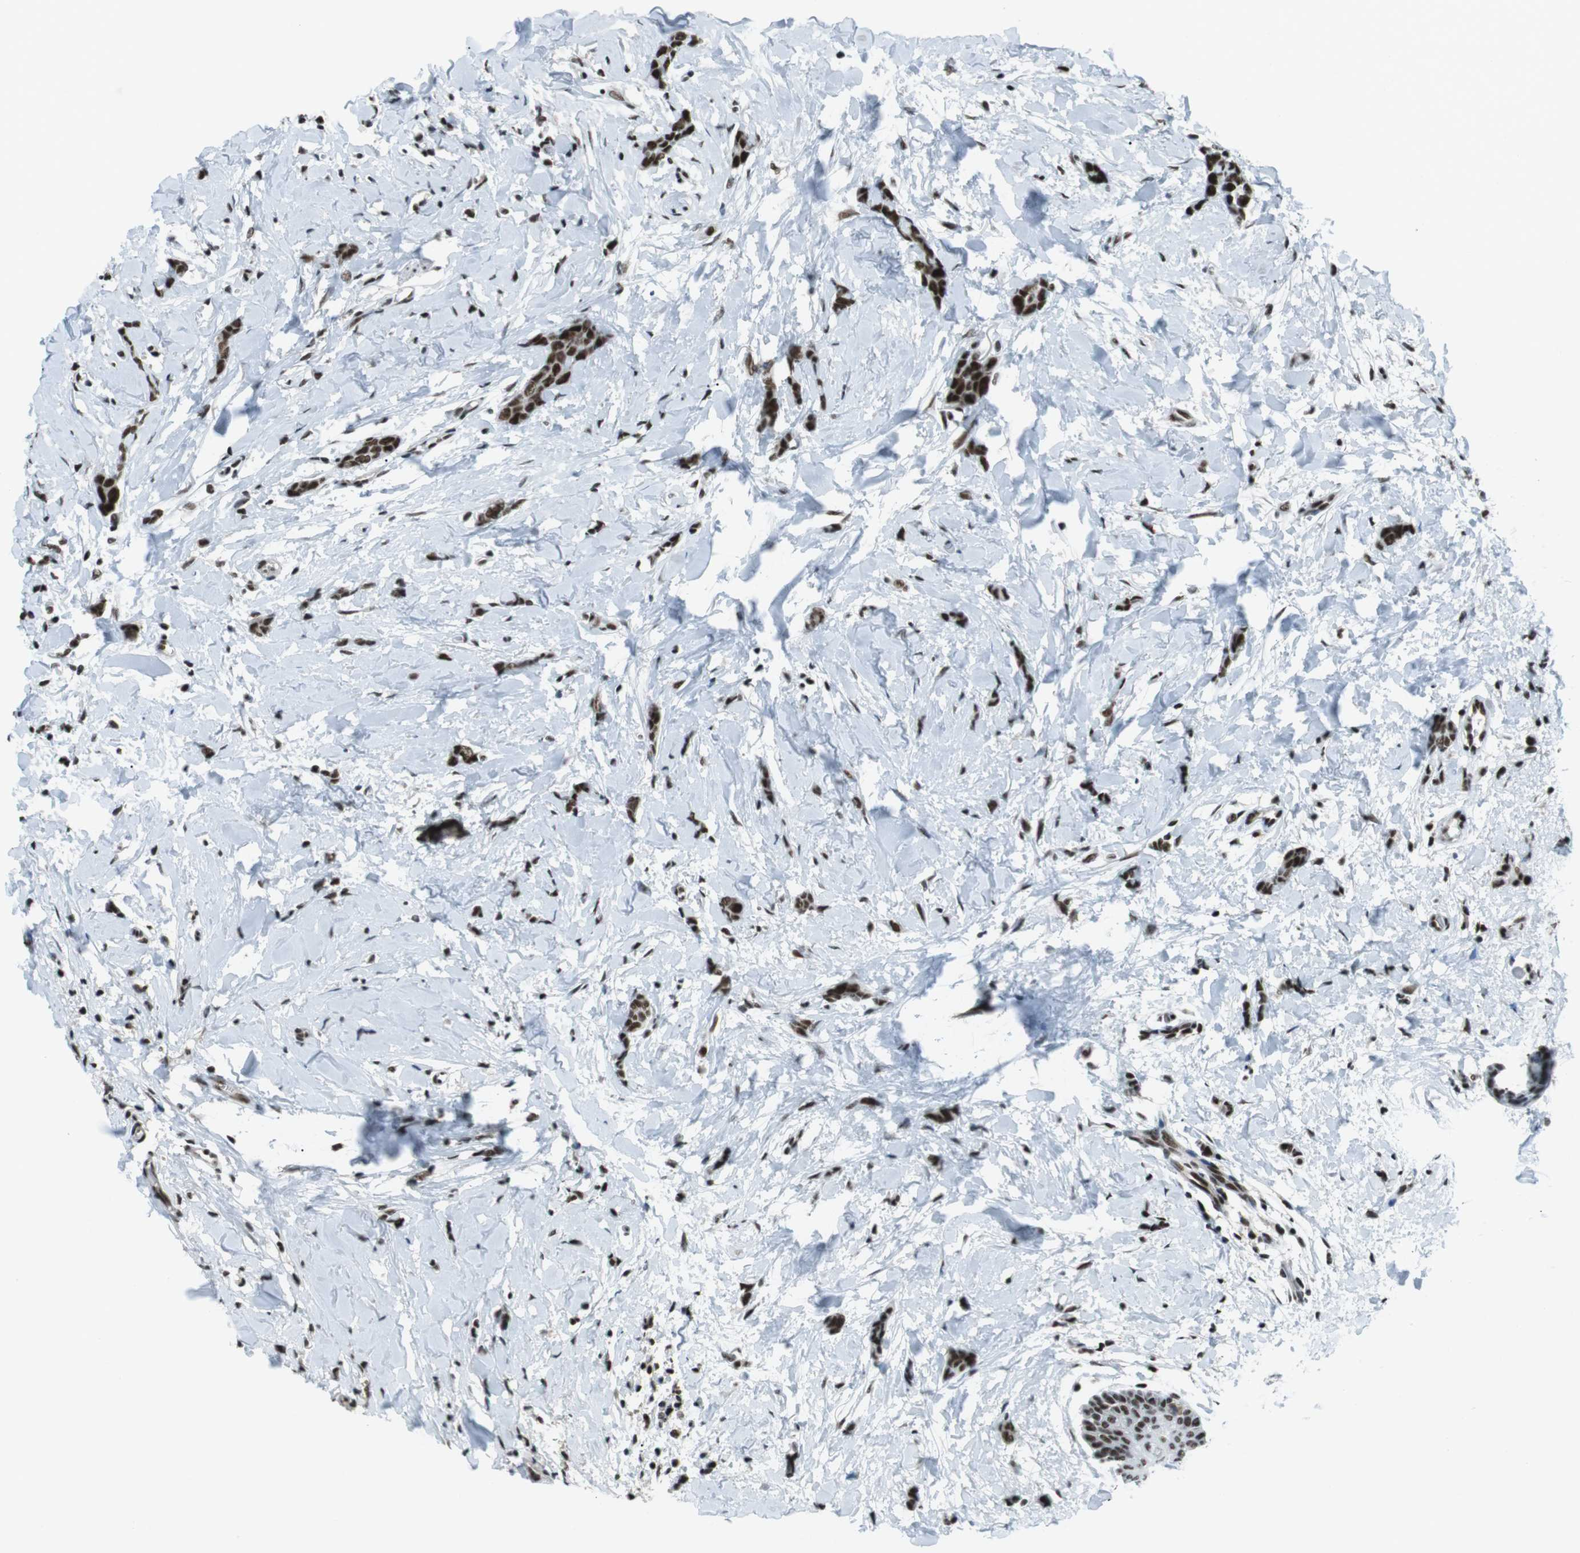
{"staining": {"intensity": "strong", "quantity": ">75%", "location": "nuclear"}, "tissue": "breast cancer", "cell_type": "Tumor cells", "image_type": "cancer", "snomed": [{"axis": "morphology", "description": "Lobular carcinoma"}, {"axis": "topography", "description": "Skin"}, {"axis": "topography", "description": "Breast"}], "caption": "Immunohistochemistry (IHC) of lobular carcinoma (breast) reveals high levels of strong nuclear staining in approximately >75% of tumor cells. (Stains: DAB in brown, nuclei in blue, Microscopy: brightfield microscopy at high magnification).", "gene": "TAF1", "patient": {"sex": "female", "age": 46}}